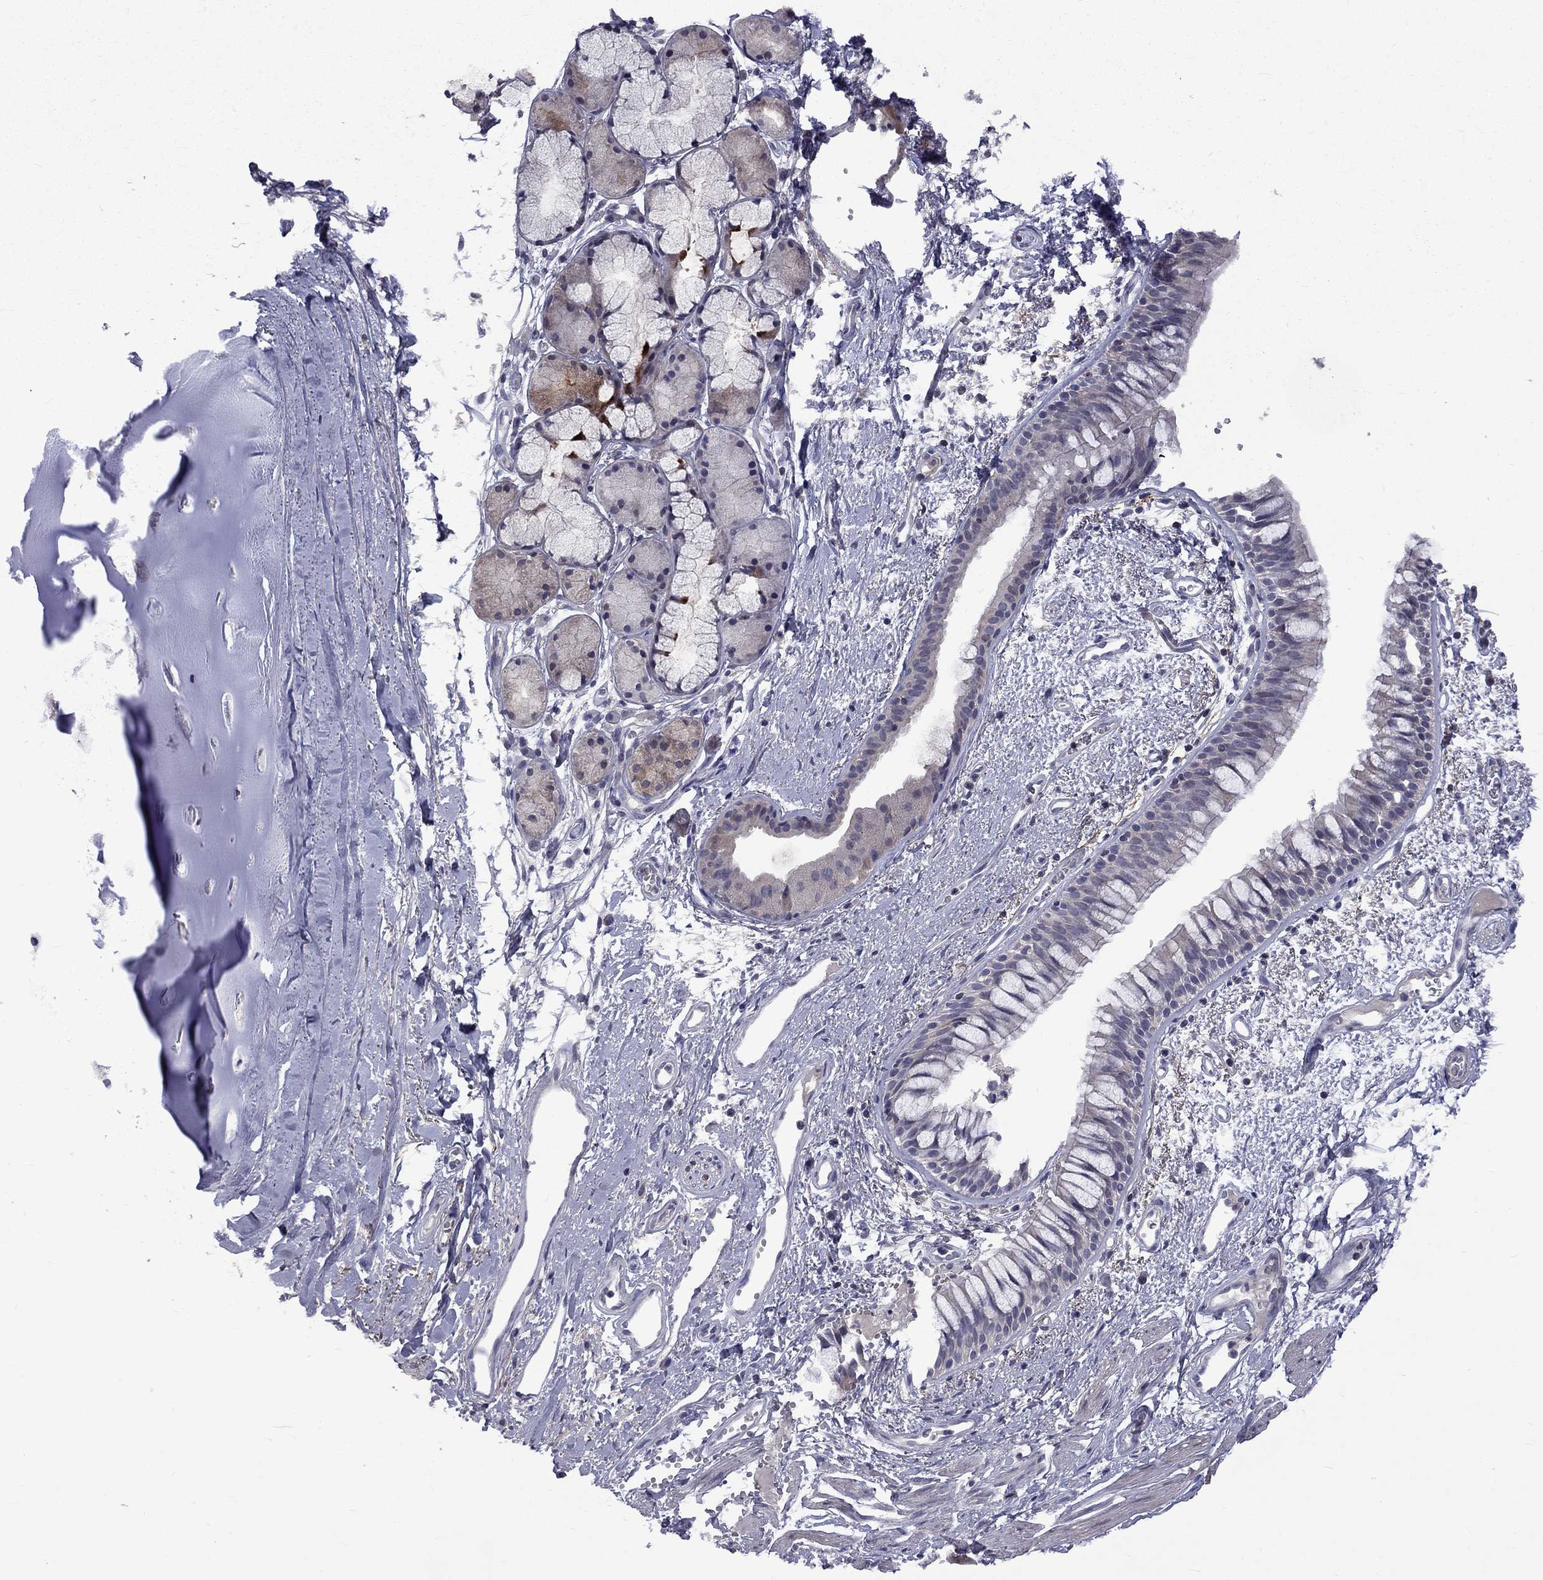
{"staining": {"intensity": "negative", "quantity": "none", "location": "none"}, "tissue": "bronchus", "cell_type": "Respiratory epithelial cells", "image_type": "normal", "snomed": [{"axis": "morphology", "description": "Normal tissue, NOS"}, {"axis": "topography", "description": "Cartilage tissue"}, {"axis": "topography", "description": "Bronchus"}], "caption": "There is no significant staining in respiratory epithelial cells of bronchus.", "gene": "SNTA1", "patient": {"sex": "male", "age": 66}}